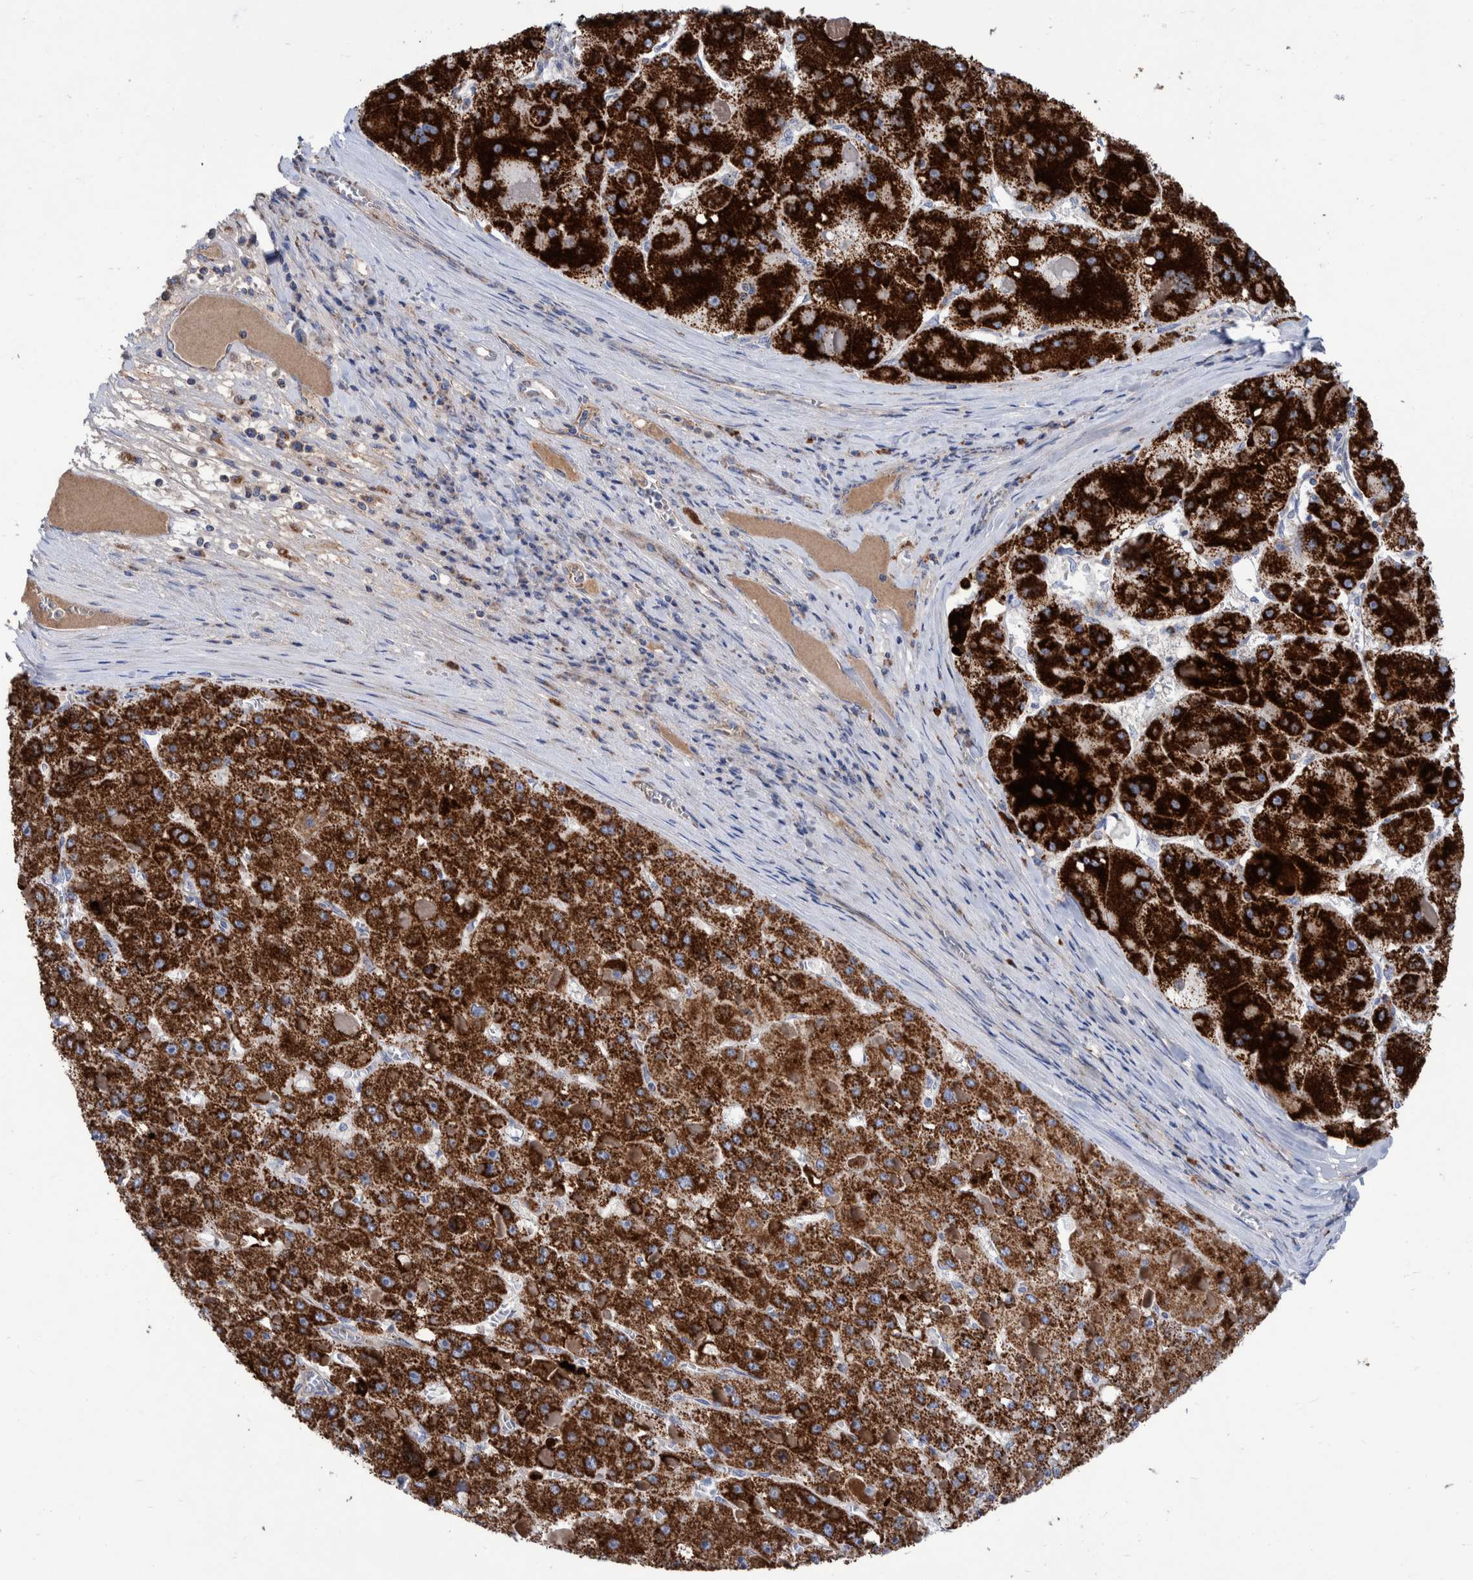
{"staining": {"intensity": "strong", "quantity": ">75%", "location": "cytoplasmic/membranous"}, "tissue": "liver cancer", "cell_type": "Tumor cells", "image_type": "cancer", "snomed": [{"axis": "morphology", "description": "Carcinoma, Hepatocellular, NOS"}, {"axis": "topography", "description": "Liver"}], "caption": "Tumor cells display high levels of strong cytoplasmic/membranous staining in about >75% of cells in liver cancer (hepatocellular carcinoma).", "gene": "DECR1", "patient": {"sex": "female", "age": 73}}